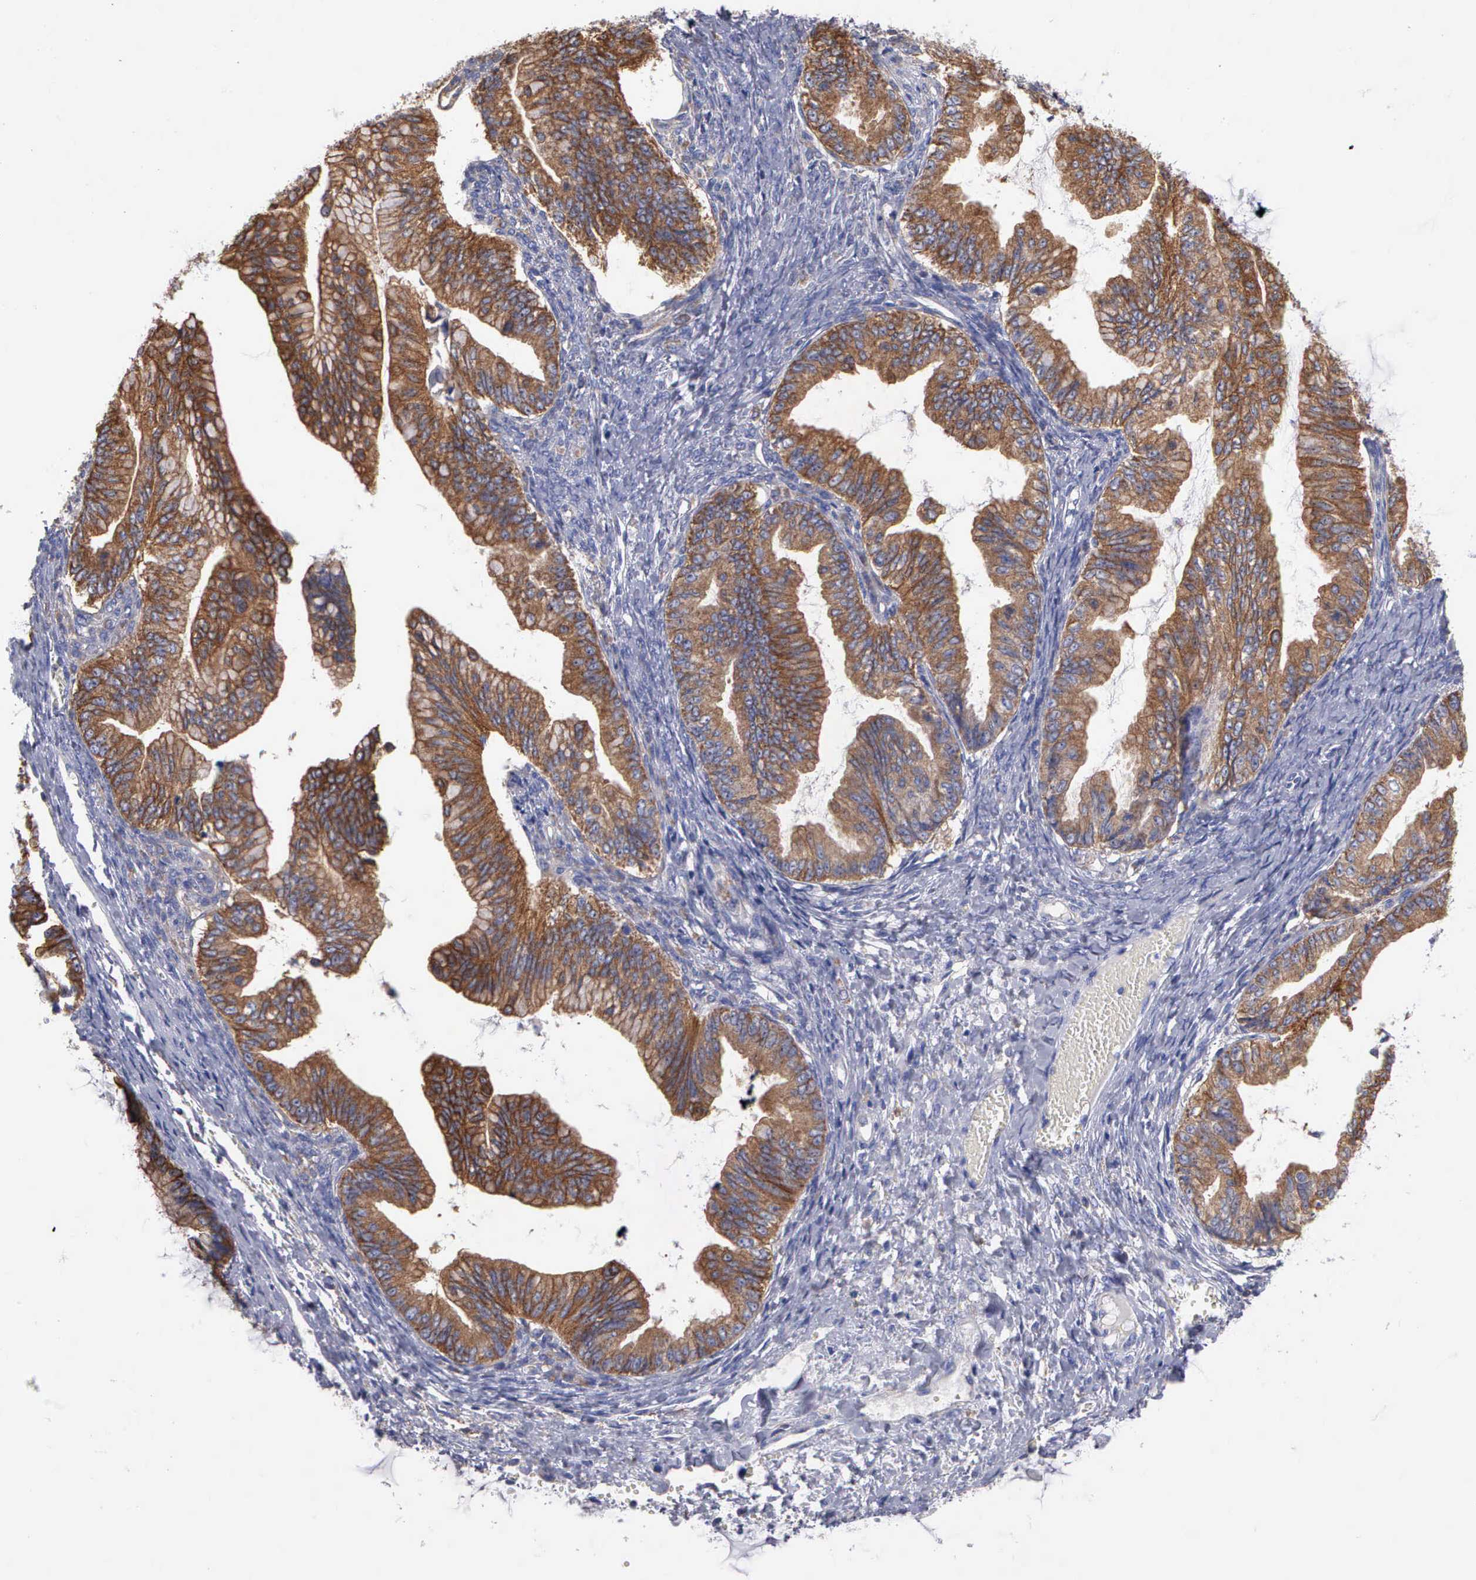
{"staining": {"intensity": "strong", "quantity": ">75%", "location": "cytoplasmic/membranous"}, "tissue": "ovarian cancer", "cell_type": "Tumor cells", "image_type": "cancer", "snomed": [{"axis": "morphology", "description": "Cystadenocarcinoma, mucinous, NOS"}, {"axis": "topography", "description": "Ovary"}], "caption": "This is an image of IHC staining of ovarian cancer, which shows strong positivity in the cytoplasmic/membranous of tumor cells.", "gene": "PTGS2", "patient": {"sex": "female", "age": 36}}